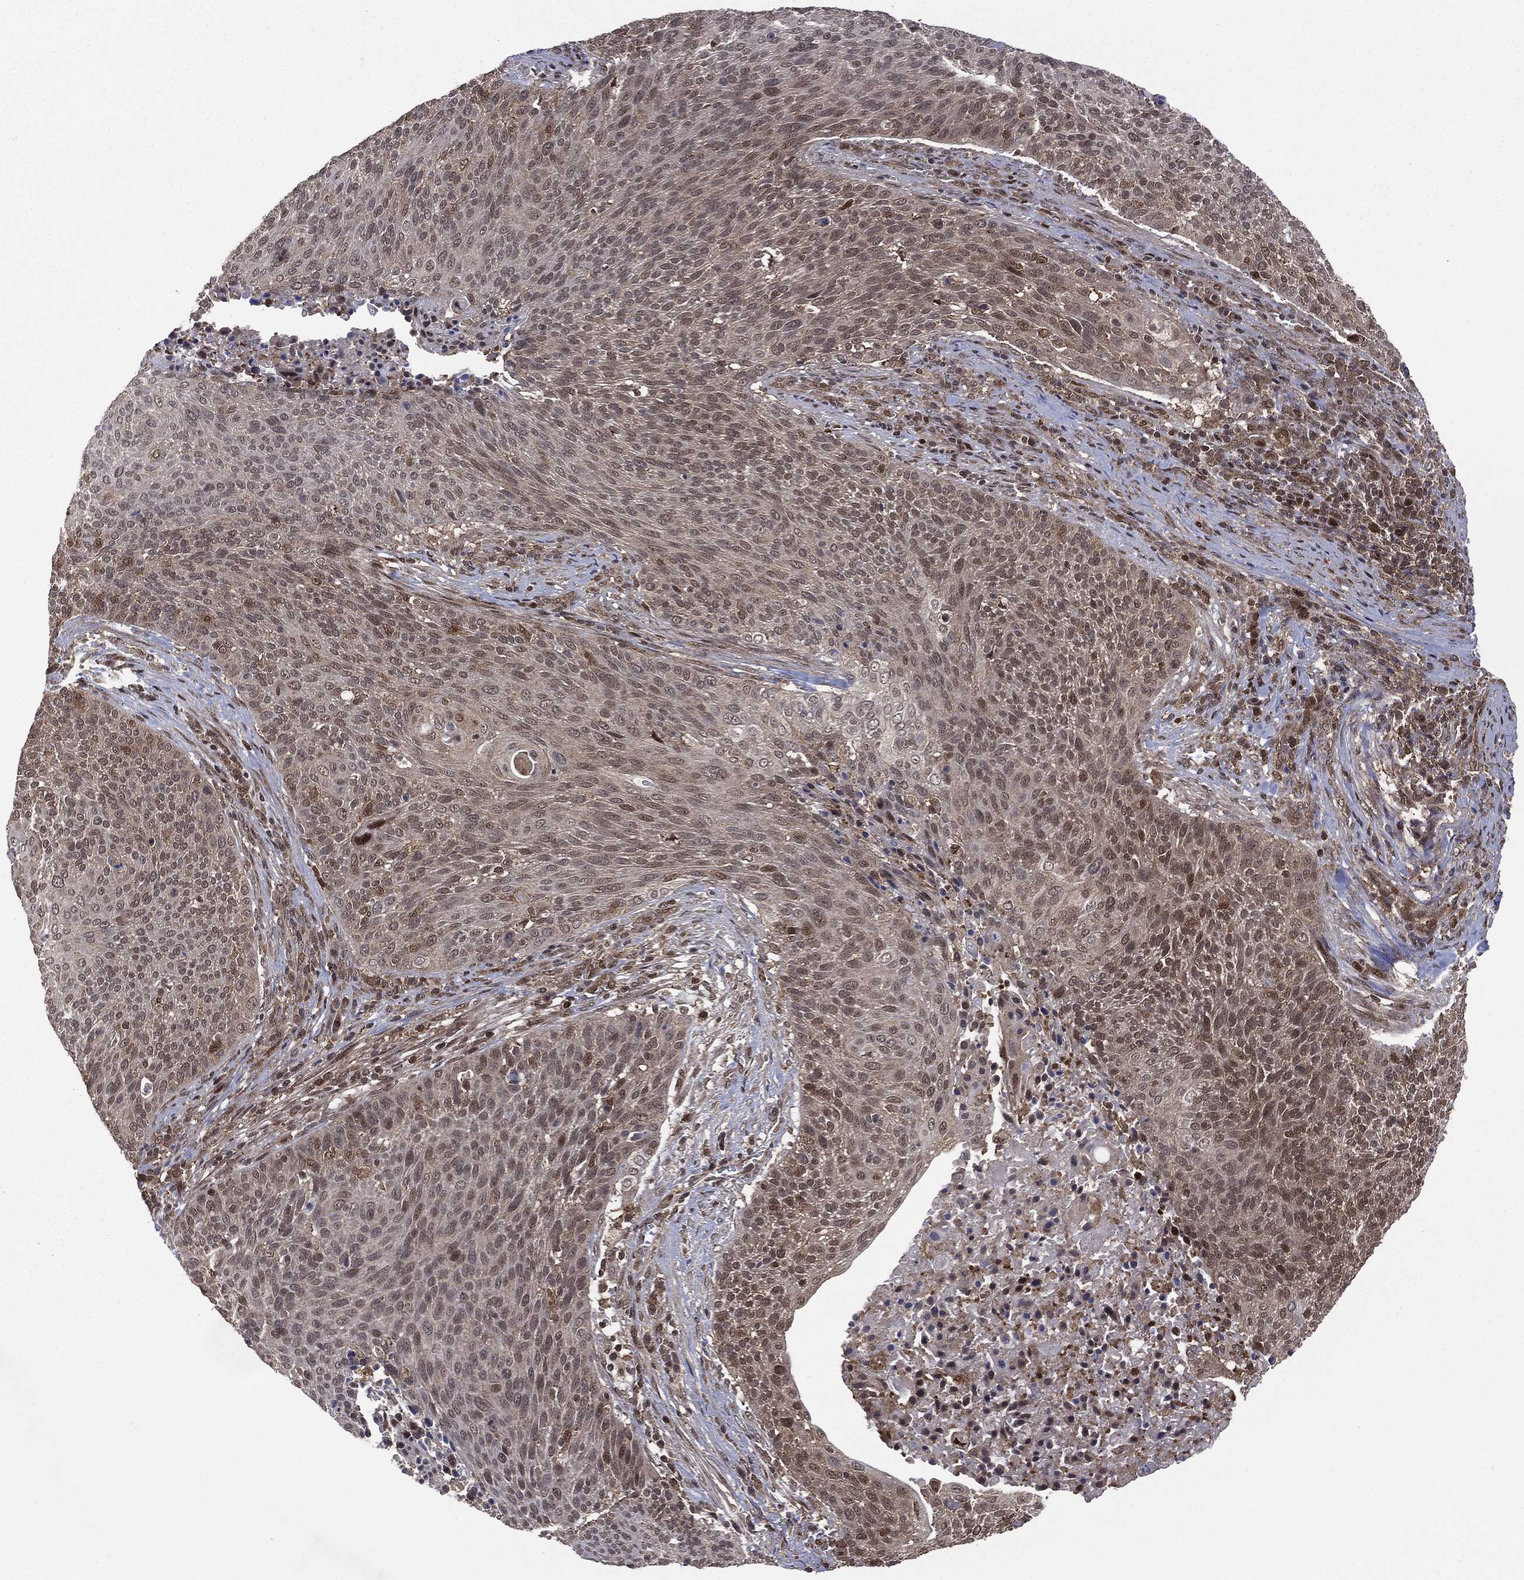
{"staining": {"intensity": "weak", "quantity": "25%-75%", "location": "cytoplasmic/membranous,nuclear"}, "tissue": "cervical cancer", "cell_type": "Tumor cells", "image_type": "cancer", "snomed": [{"axis": "morphology", "description": "Squamous cell carcinoma, NOS"}, {"axis": "topography", "description": "Cervix"}], "caption": "Cervical cancer was stained to show a protein in brown. There is low levels of weak cytoplasmic/membranous and nuclear expression in about 25%-75% of tumor cells. The protein is shown in brown color, while the nuclei are stained blue.", "gene": "PTPA", "patient": {"sex": "female", "age": 31}}